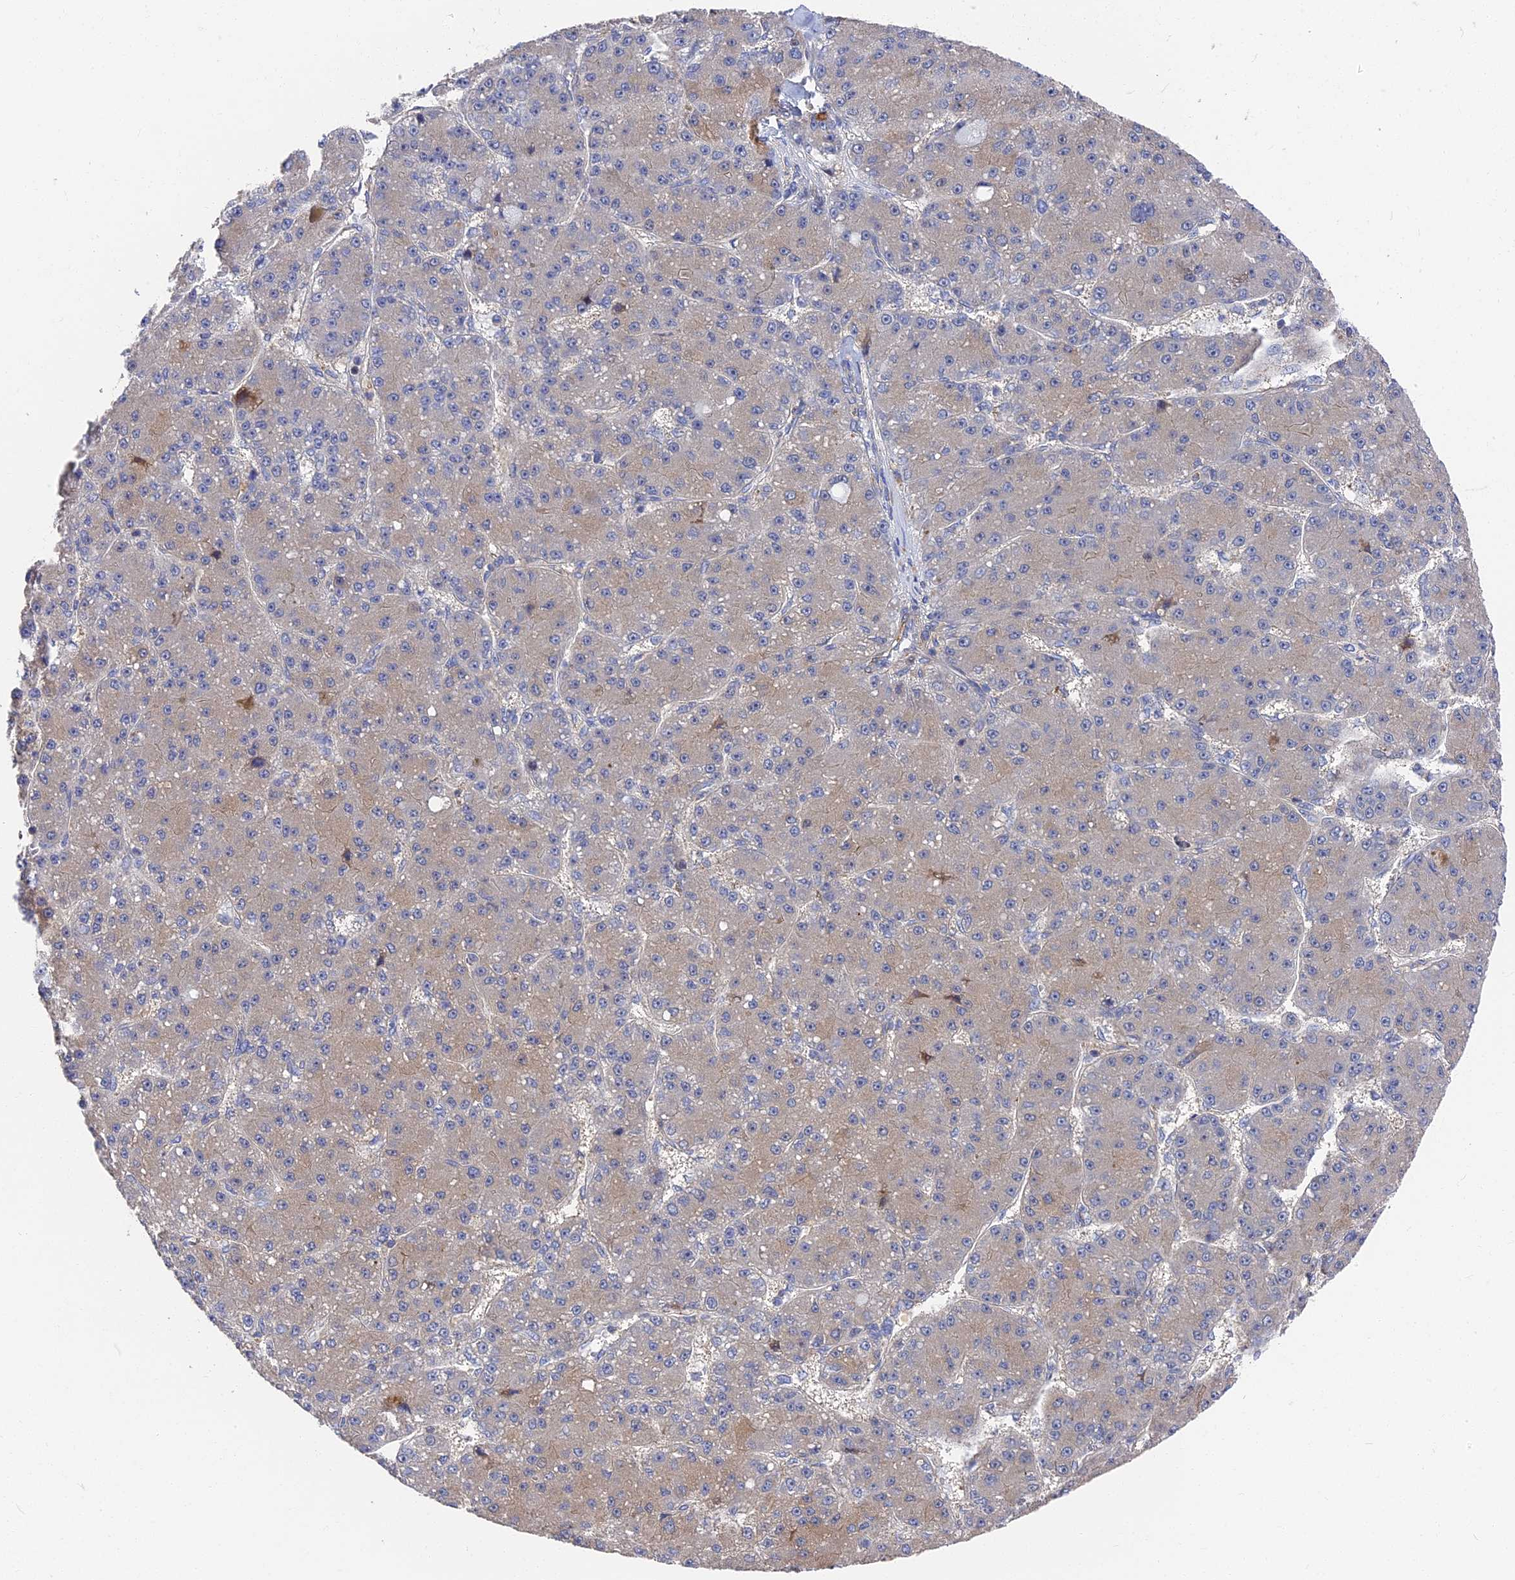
{"staining": {"intensity": "weak", "quantity": "<25%", "location": "cytoplasmic/membranous"}, "tissue": "liver cancer", "cell_type": "Tumor cells", "image_type": "cancer", "snomed": [{"axis": "morphology", "description": "Carcinoma, Hepatocellular, NOS"}, {"axis": "topography", "description": "Liver"}], "caption": "This photomicrograph is of hepatocellular carcinoma (liver) stained with immunohistochemistry (IHC) to label a protein in brown with the nuclei are counter-stained blue. There is no positivity in tumor cells.", "gene": "CCDC113", "patient": {"sex": "male", "age": 67}}